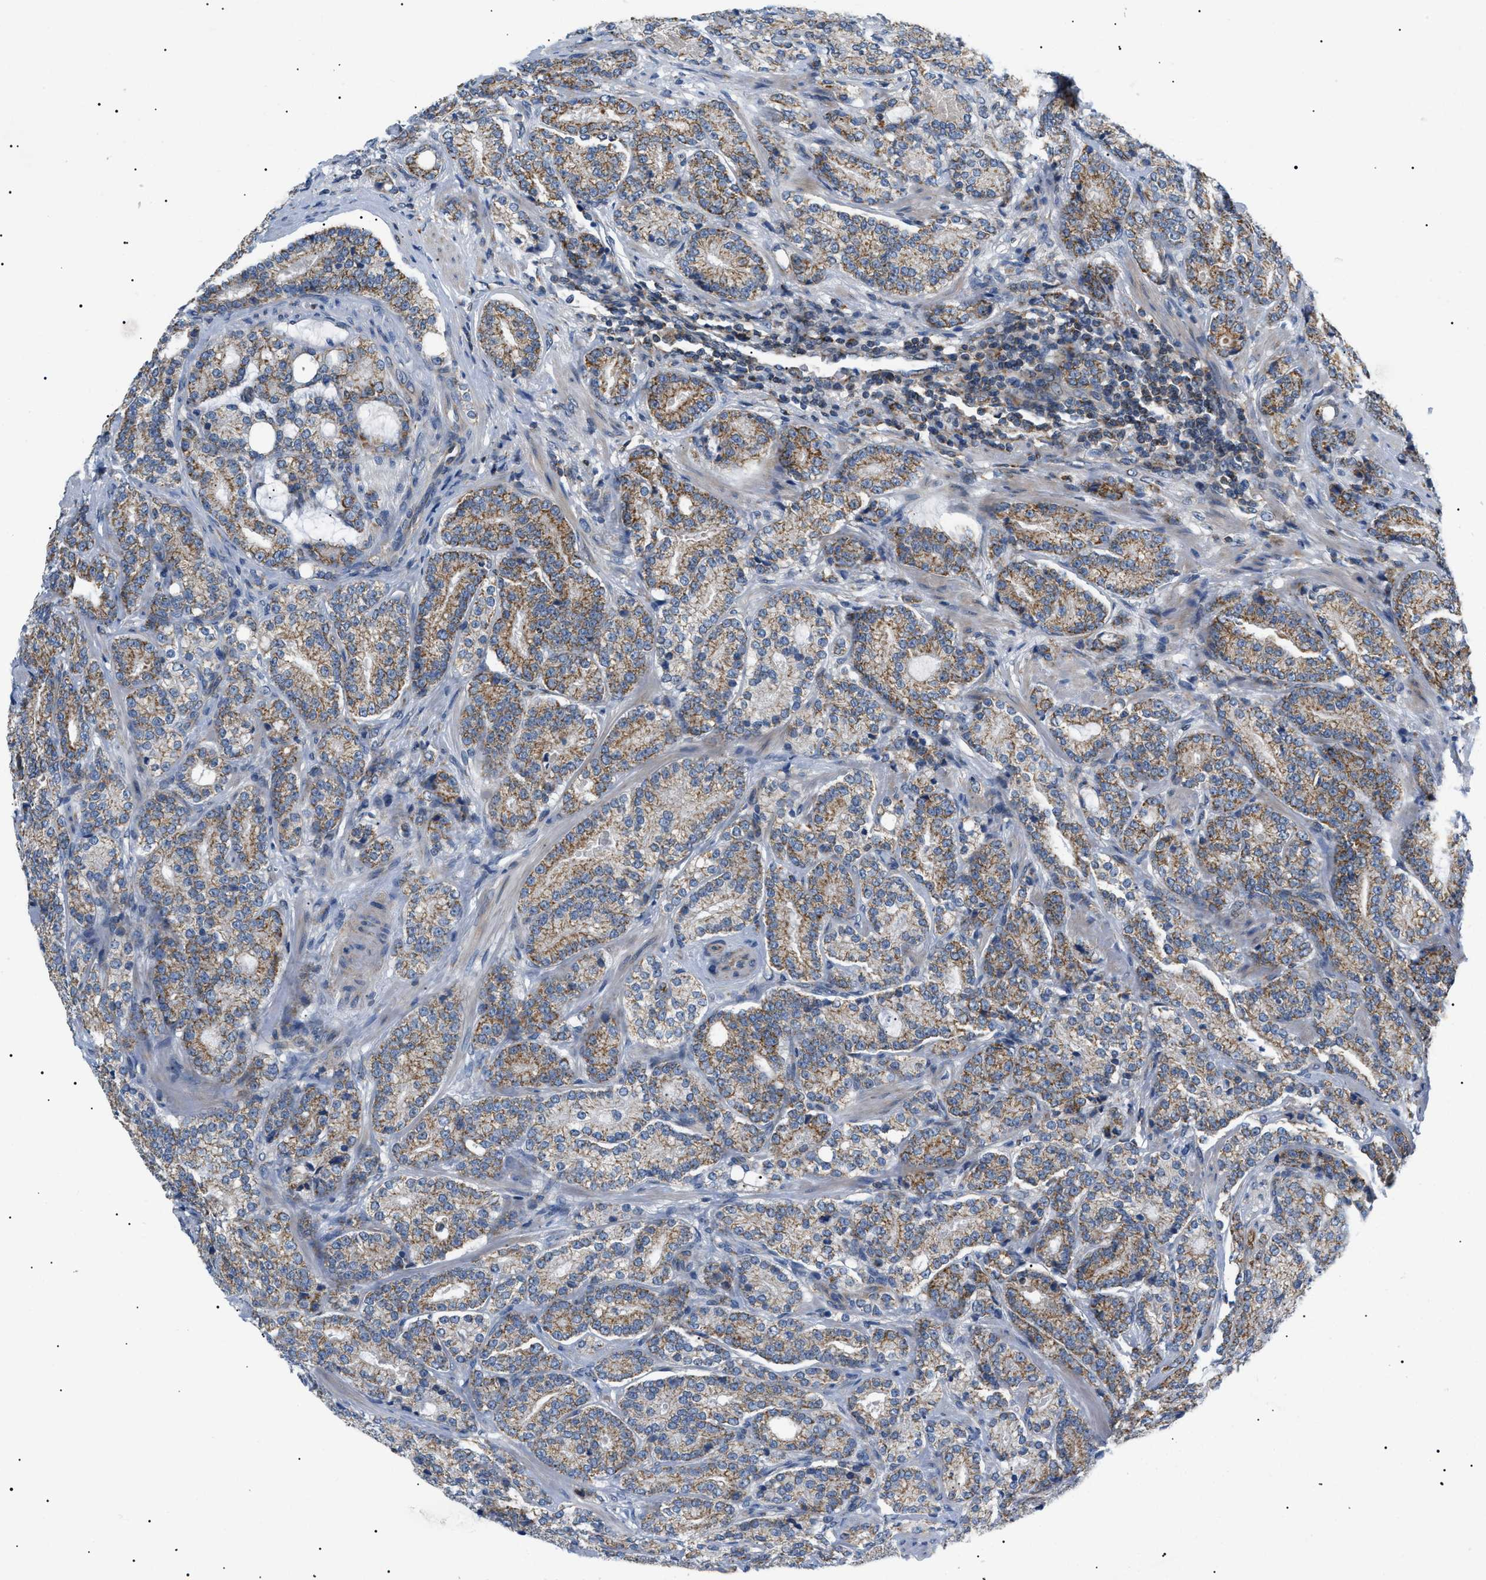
{"staining": {"intensity": "moderate", "quantity": ">75%", "location": "cytoplasmic/membranous"}, "tissue": "prostate cancer", "cell_type": "Tumor cells", "image_type": "cancer", "snomed": [{"axis": "morphology", "description": "Adenocarcinoma, High grade"}, {"axis": "topography", "description": "Prostate"}], "caption": "Immunohistochemistry (DAB) staining of human prostate high-grade adenocarcinoma exhibits moderate cytoplasmic/membranous protein staining in approximately >75% of tumor cells.", "gene": "TOMM6", "patient": {"sex": "male", "age": 61}}